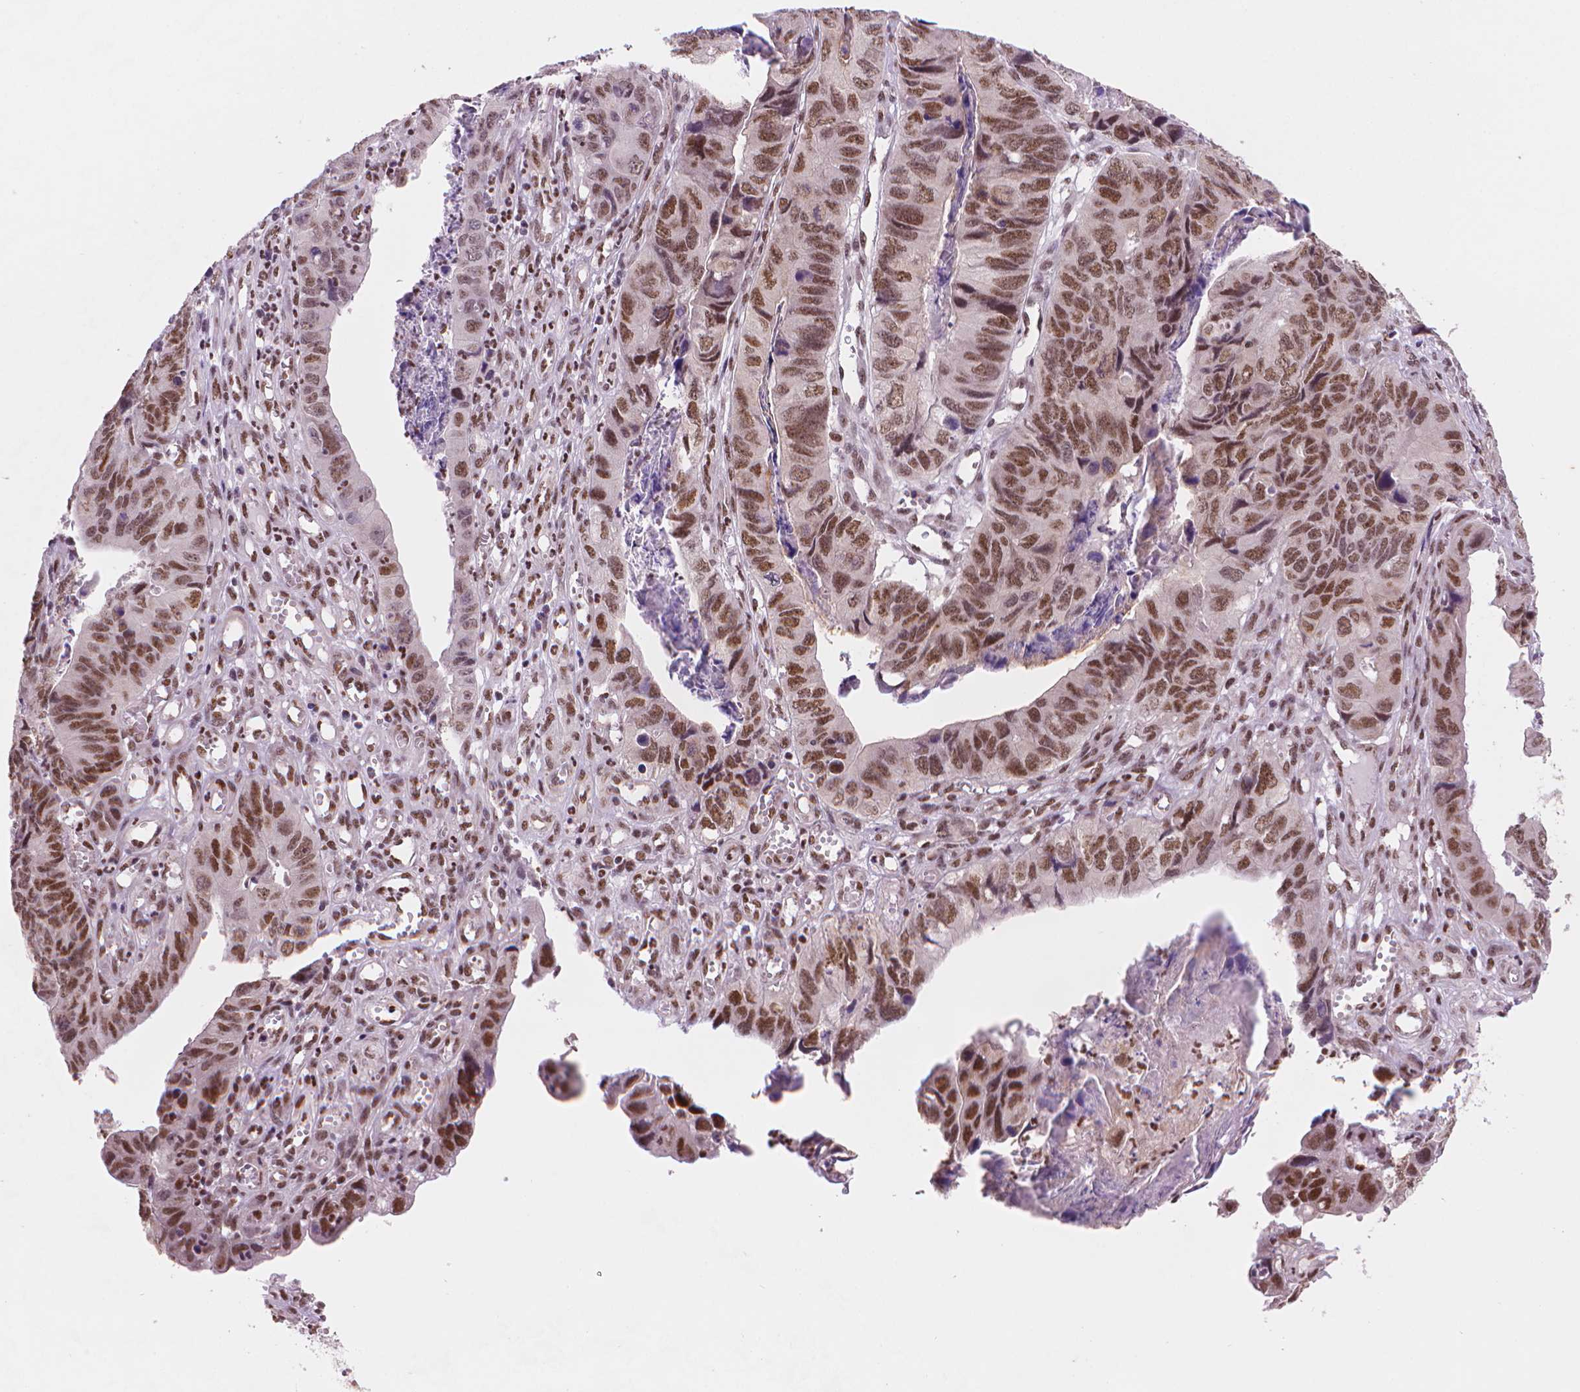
{"staining": {"intensity": "strong", "quantity": ">75%", "location": "nuclear"}, "tissue": "stomach cancer", "cell_type": "Tumor cells", "image_type": "cancer", "snomed": [{"axis": "morphology", "description": "Adenocarcinoma, NOS"}, {"axis": "topography", "description": "Stomach, lower"}], "caption": "The immunohistochemical stain highlights strong nuclear staining in tumor cells of stomach adenocarcinoma tissue.", "gene": "UBN1", "patient": {"sex": "male", "age": 77}}